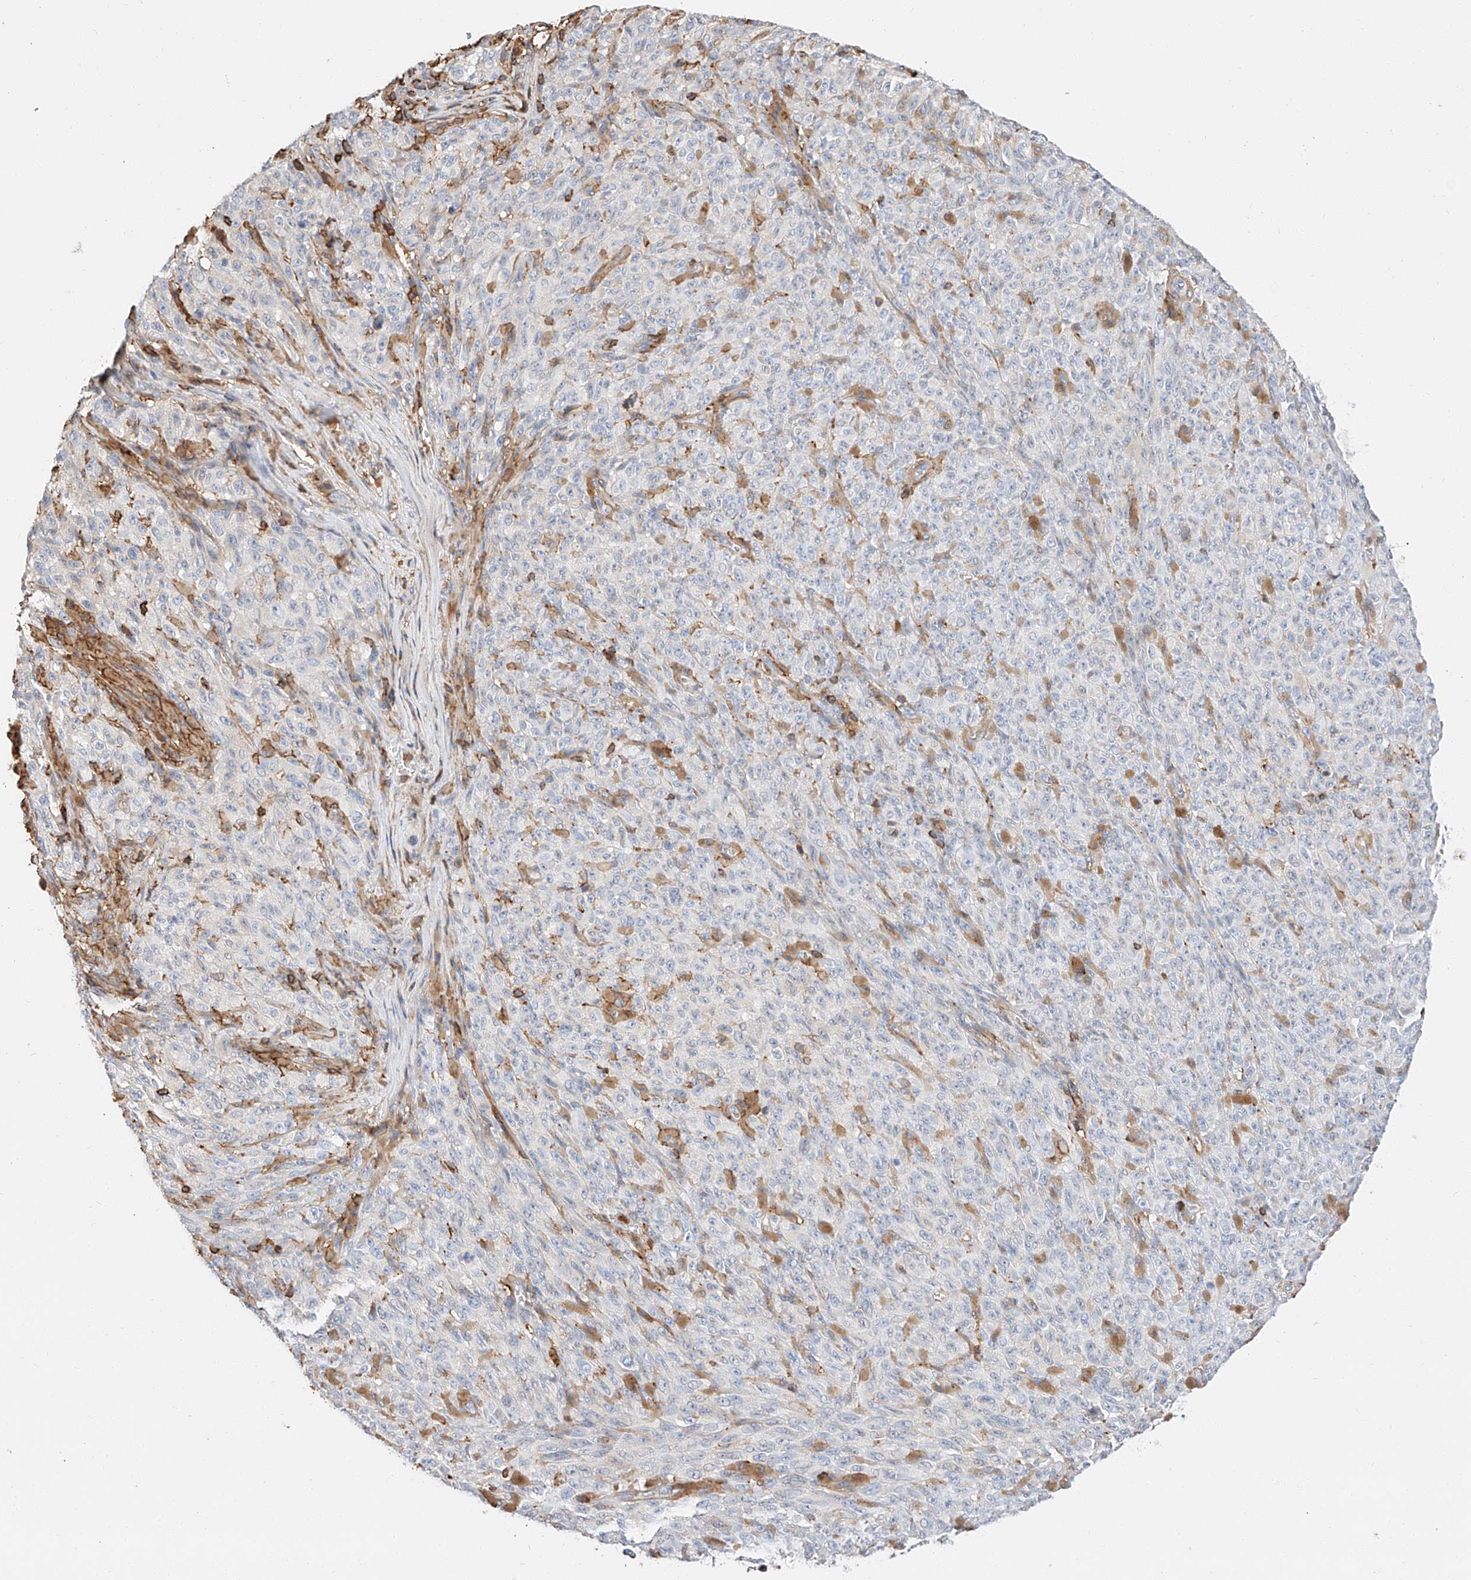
{"staining": {"intensity": "negative", "quantity": "none", "location": "none"}, "tissue": "melanoma", "cell_type": "Tumor cells", "image_type": "cancer", "snomed": [{"axis": "morphology", "description": "Malignant melanoma, NOS"}, {"axis": "topography", "description": "Skin"}], "caption": "A photomicrograph of melanoma stained for a protein exhibits no brown staining in tumor cells. Nuclei are stained in blue.", "gene": "WFS1", "patient": {"sex": "female", "age": 82}}